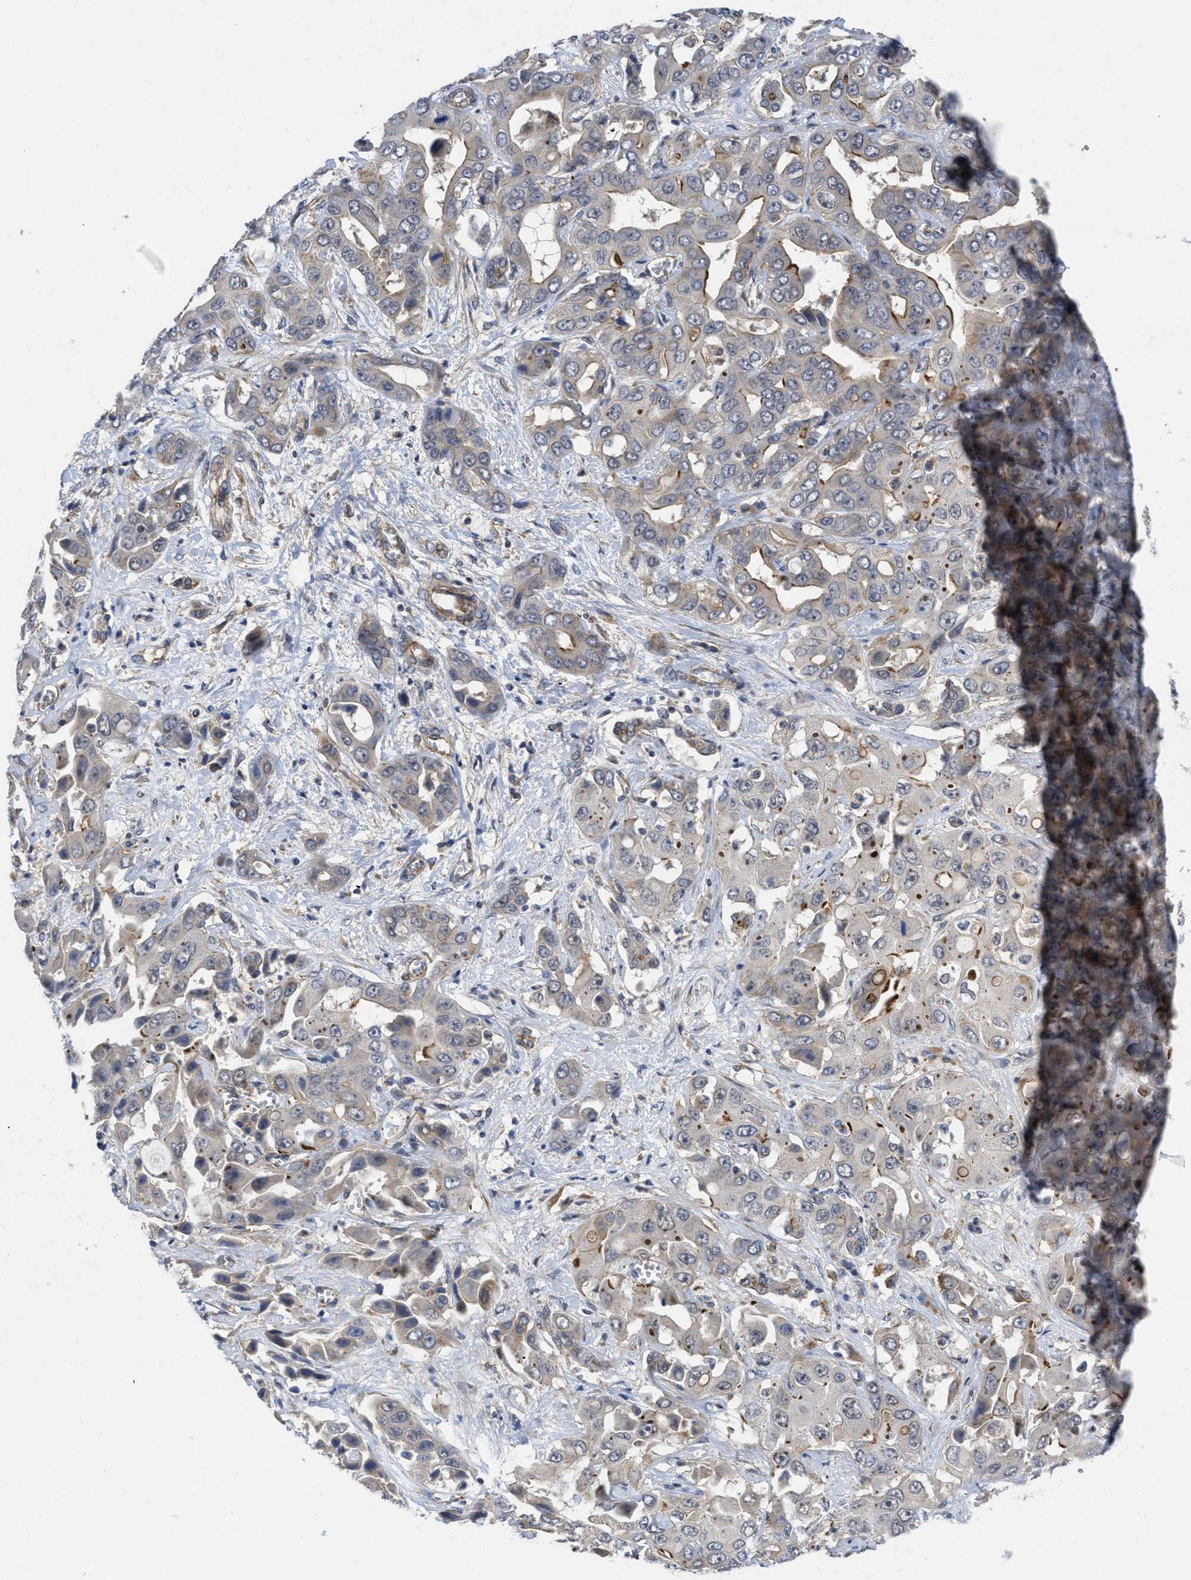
{"staining": {"intensity": "moderate", "quantity": "<25%", "location": "cytoplasmic/membranous"}, "tissue": "liver cancer", "cell_type": "Tumor cells", "image_type": "cancer", "snomed": [{"axis": "morphology", "description": "Cholangiocarcinoma"}, {"axis": "topography", "description": "Liver"}], "caption": "Immunohistochemistry staining of liver cholangiocarcinoma, which shows low levels of moderate cytoplasmic/membranous positivity in approximately <25% of tumor cells indicating moderate cytoplasmic/membranous protein staining. The staining was performed using DAB (brown) for protein detection and nuclei were counterstained in hematoxylin (blue).", "gene": "ARHGEF26", "patient": {"sex": "female", "age": 52}}